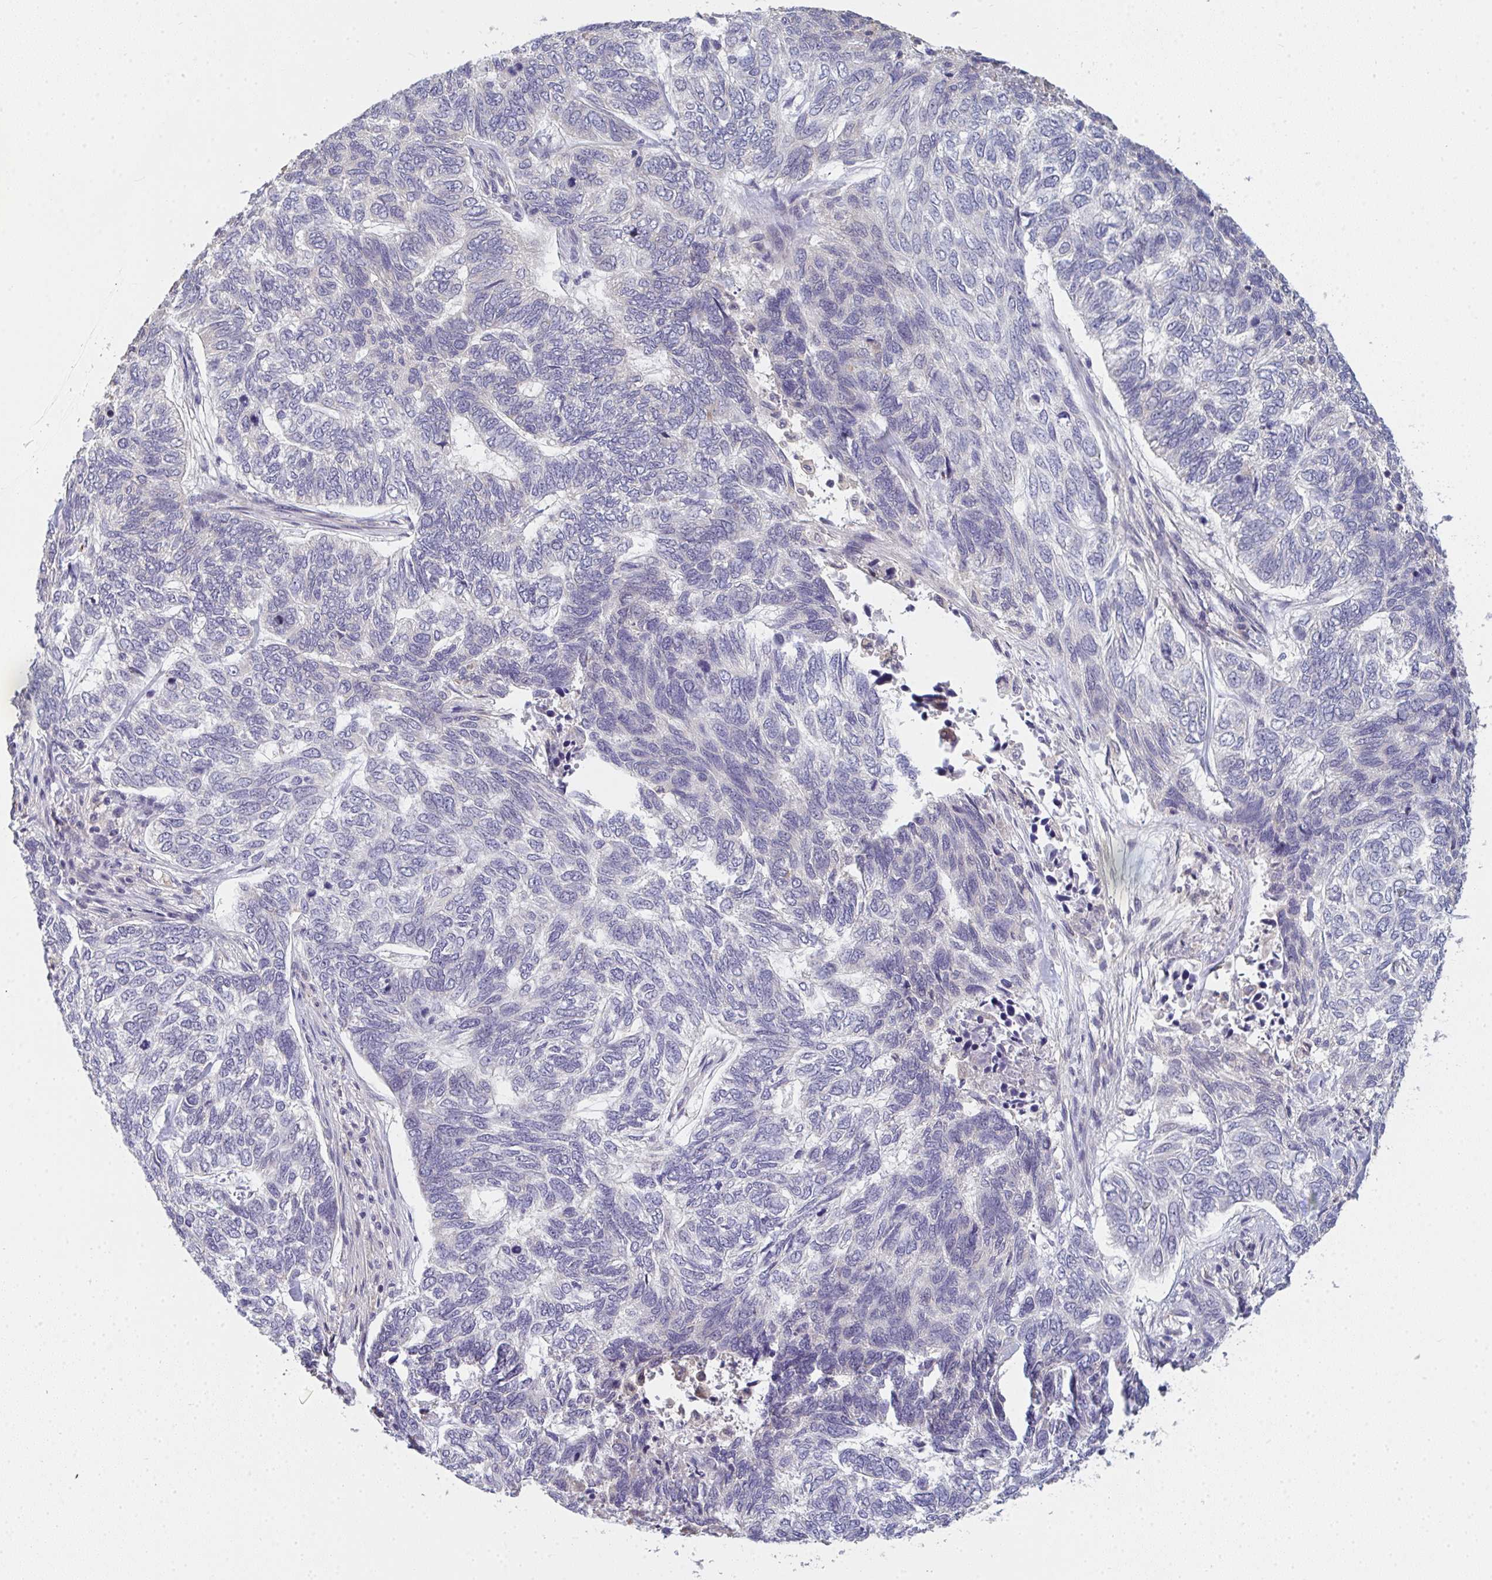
{"staining": {"intensity": "negative", "quantity": "none", "location": "none"}, "tissue": "skin cancer", "cell_type": "Tumor cells", "image_type": "cancer", "snomed": [{"axis": "morphology", "description": "Basal cell carcinoma"}, {"axis": "topography", "description": "Skin"}], "caption": "An immunohistochemistry micrograph of skin cancer (basal cell carcinoma) is shown. There is no staining in tumor cells of skin cancer (basal cell carcinoma).", "gene": "RIOK1", "patient": {"sex": "female", "age": 65}}